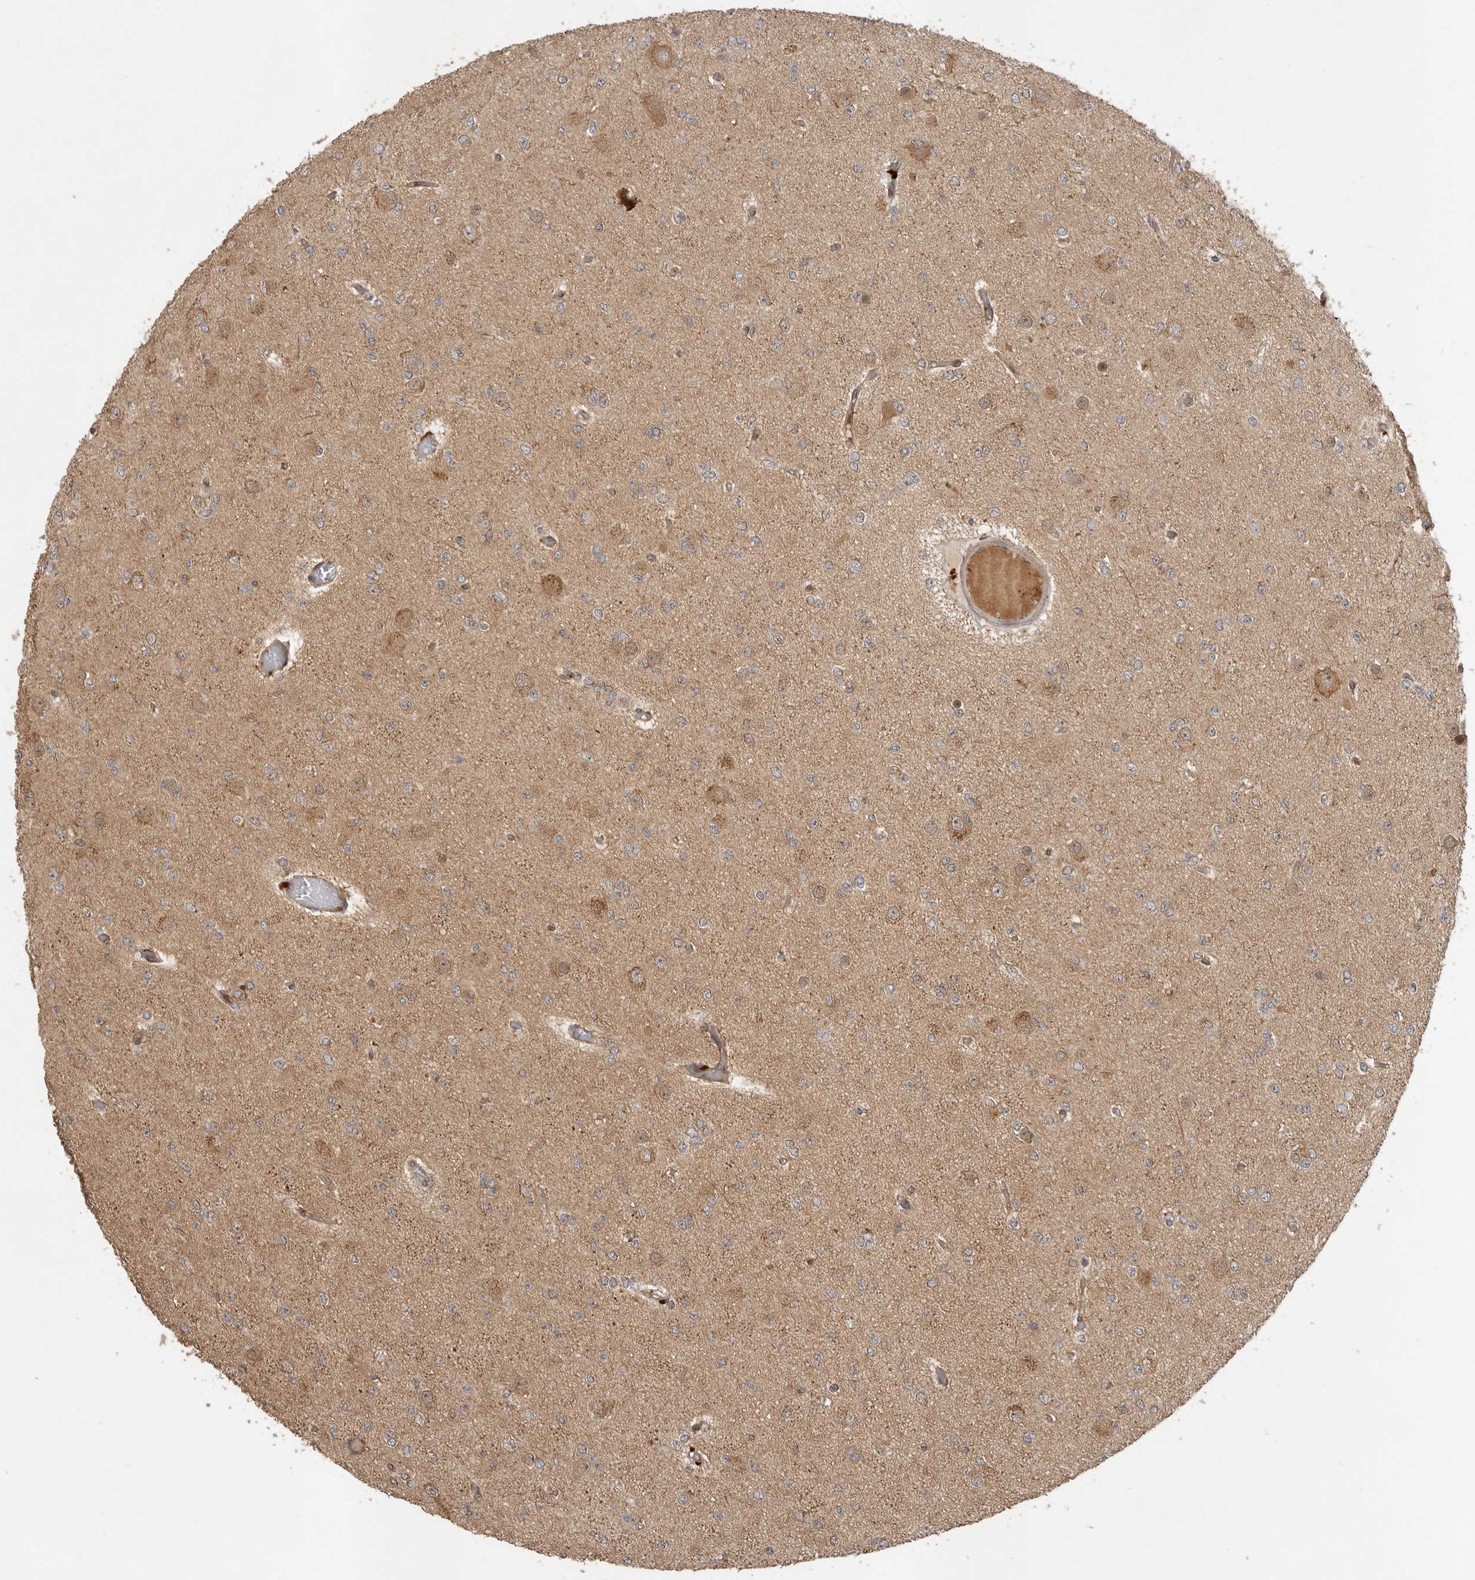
{"staining": {"intensity": "negative", "quantity": "none", "location": "none"}, "tissue": "glioma", "cell_type": "Tumor cells", "image_type": "cancer", "snomed": [{"axis": "morphology", "description": "Glioma, malignant, Low grade"}, {"axis": "topography", "description": "Brain"}], "caption": "This is an IHC histopathology image of human glioma. There is no expression in tumor cells.", "gene": "OSBPL9", "patient": {"sex": "female", "age": 22}}